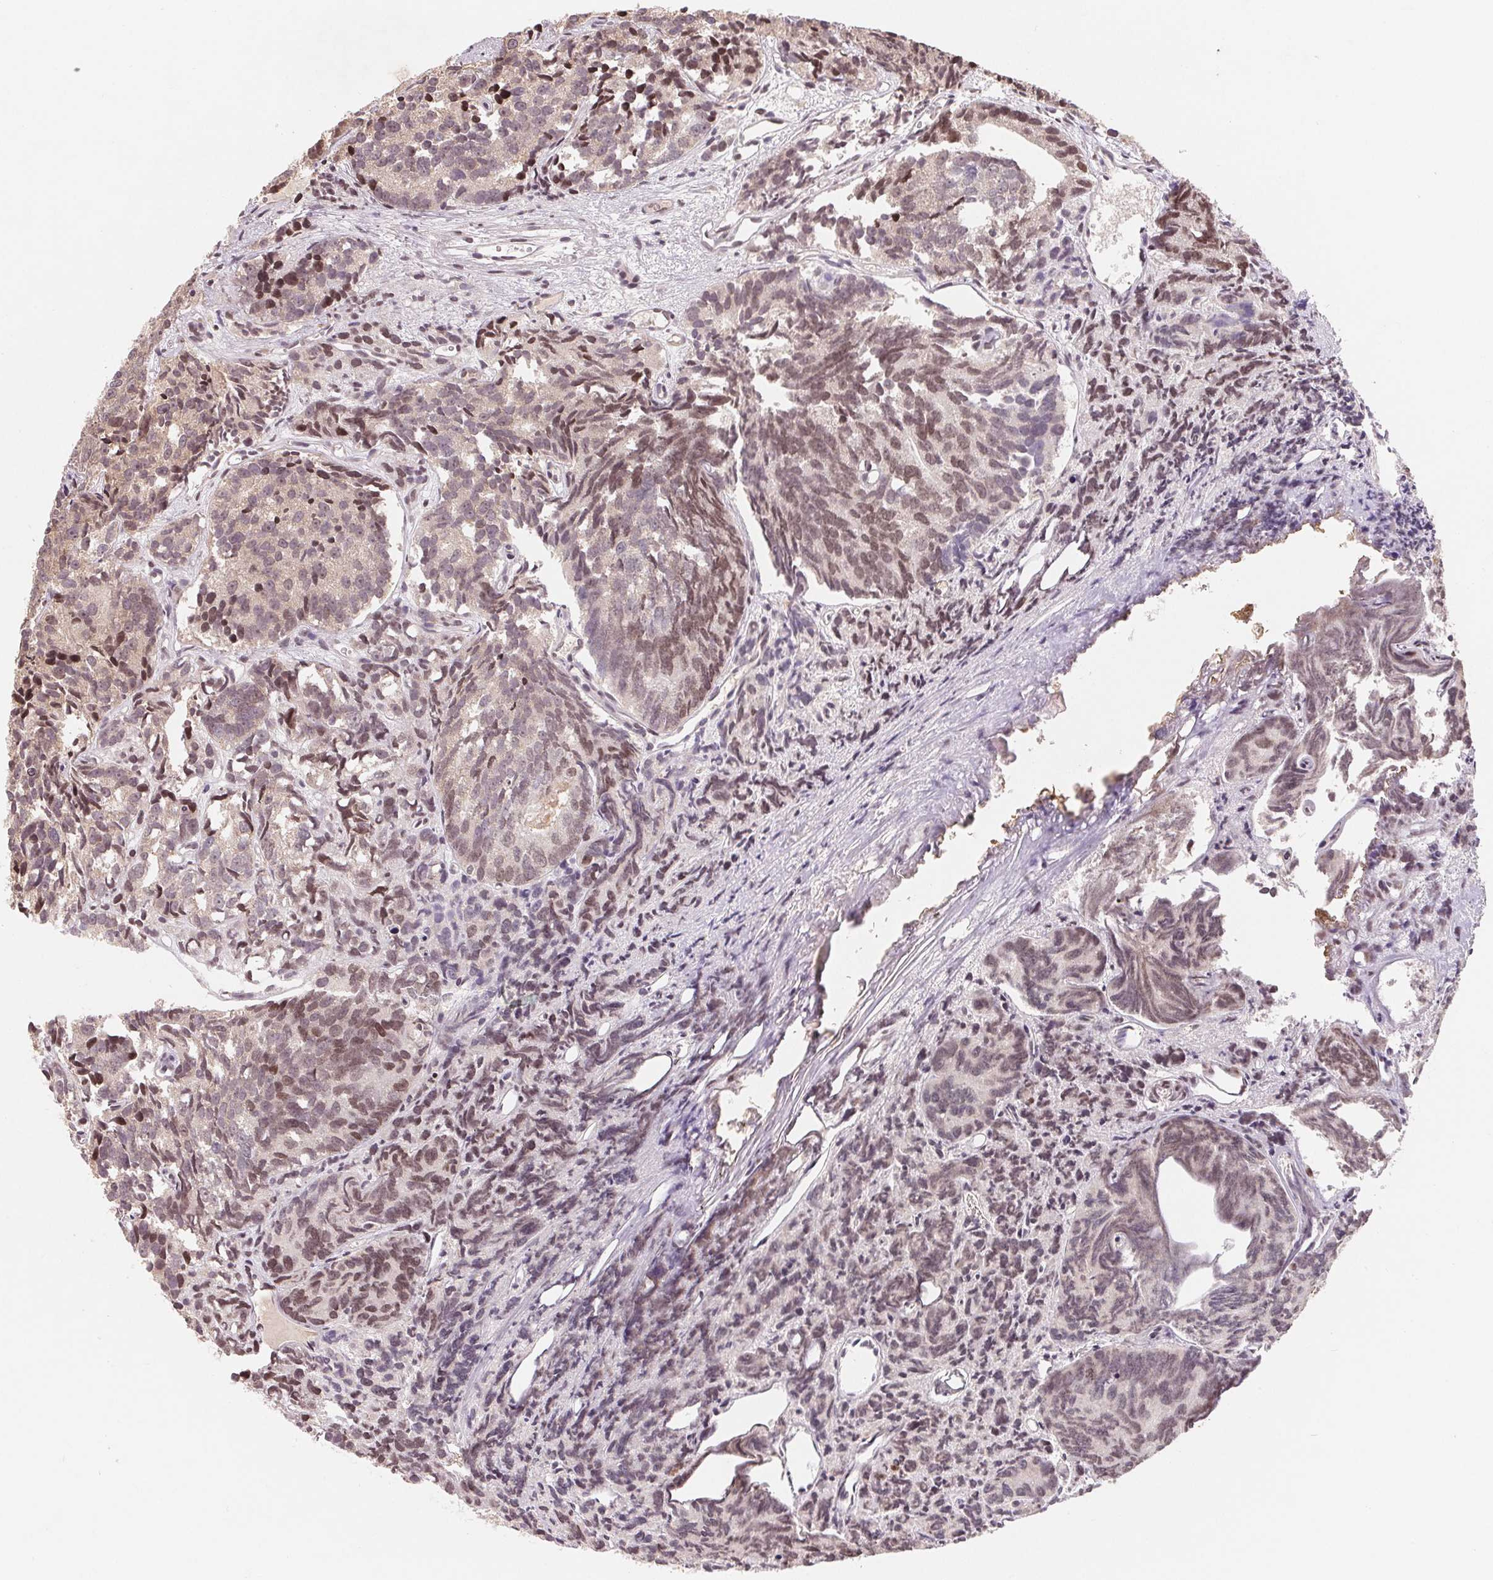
{"staining": {"intensity": "moderate", "quantity": "25%-75%", "location": "nuclear"}, "tissue": "prostate cancer", "cell_type": "Tumor cells", "image_type": "cancer", "snomed": [{"axis": "morphology", "description": "Adenocarcinoma, High grade"}, {"axis": "topography", "description": "Prostate"}], "caption": "High-grade adenocarcinoma (prostate) stained with a protein marker shows moderate staining in tumor cells.", "gene": "HMGN3", "patient": {"sex": "male", "age": 77}}